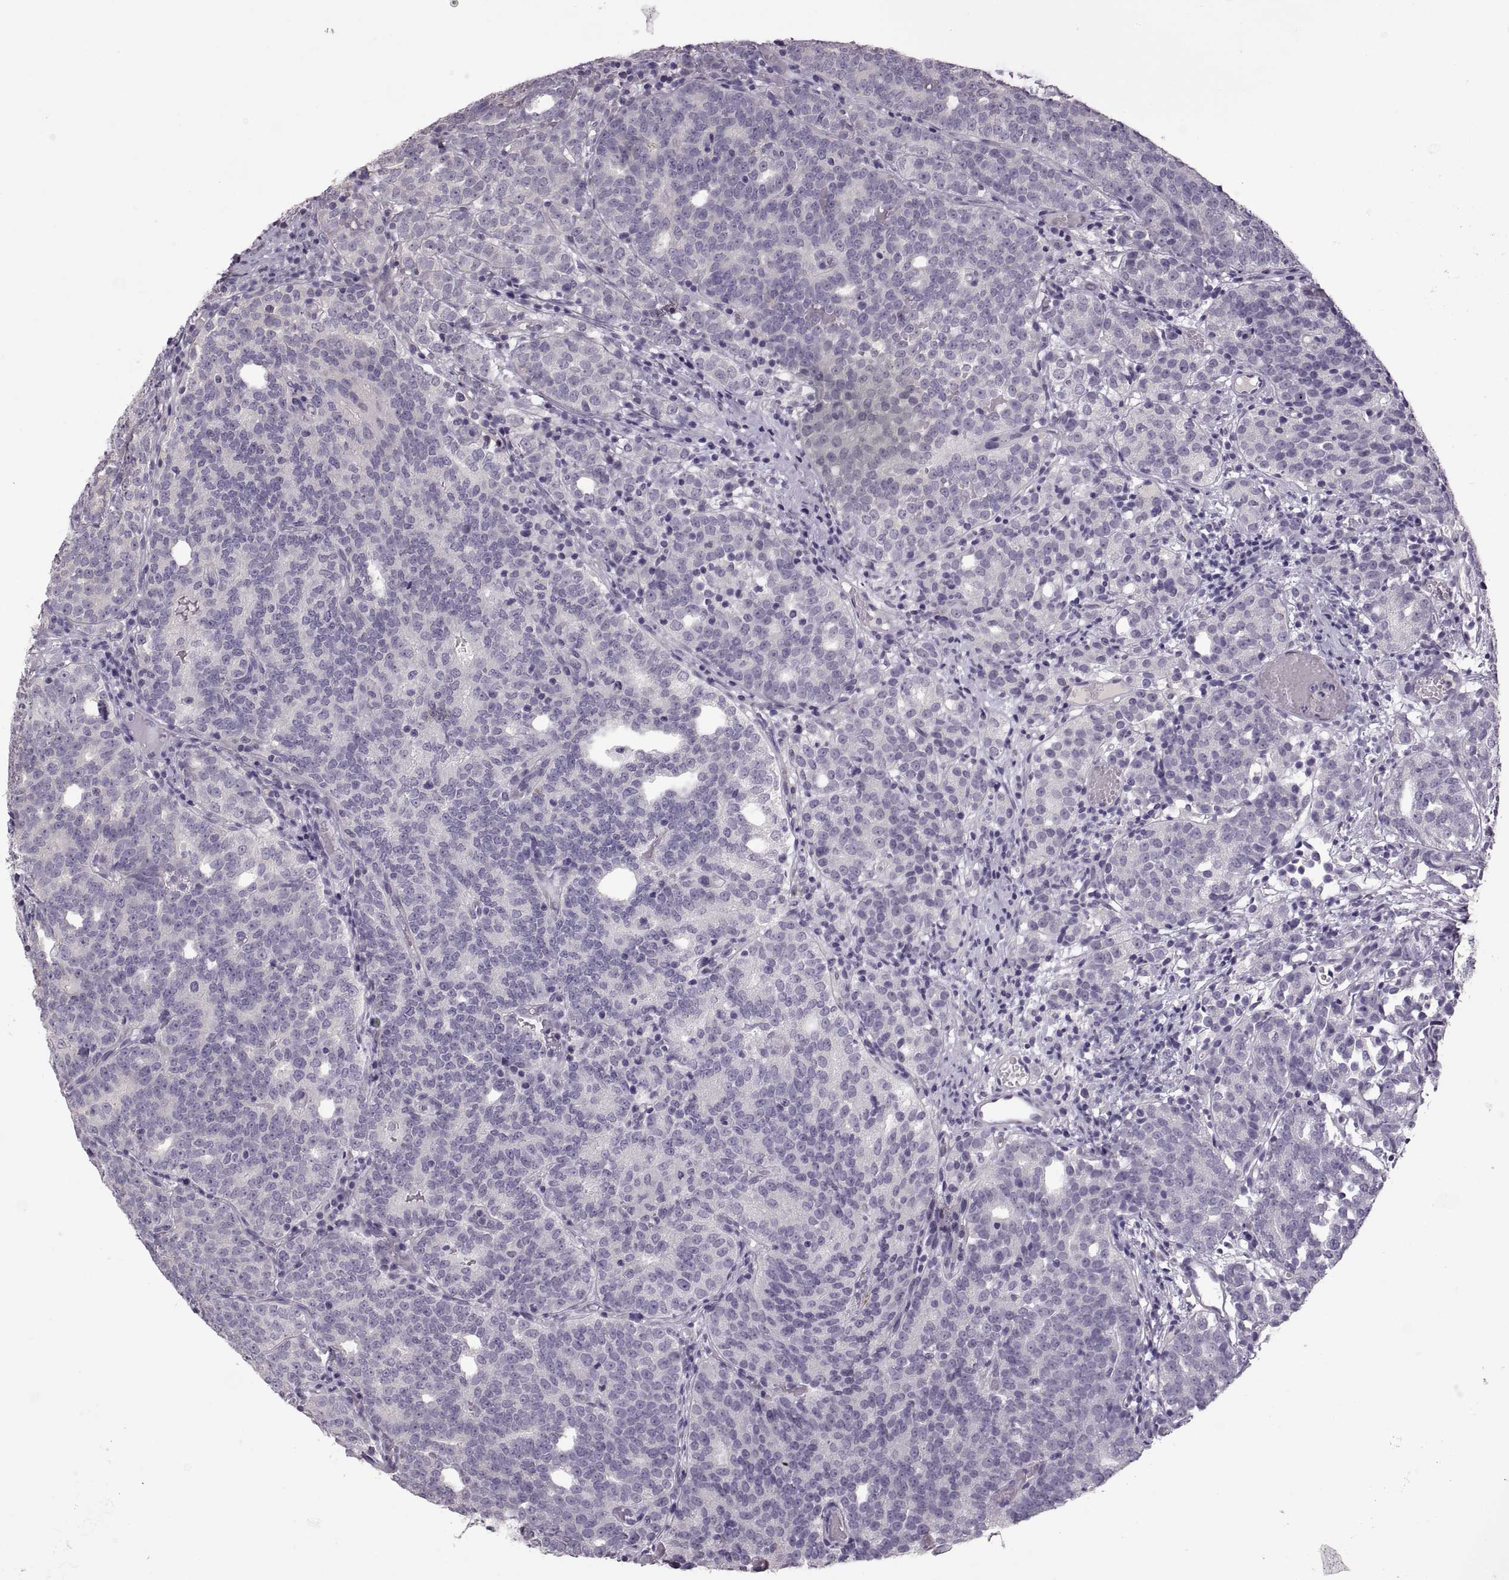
{"staining": {"intensity": "negative", "quantity": "none", "location": "none"}, "tissue": "prostate cancer", "cell_type": "Tumor cells", "image_type": "cancer", "snomed": [{"axis": "morphology", "description": "Adenocarcinoma, High grade"}, {"axis": "topography", "description": "Prostate"}], "caption": "High magnification brightfield microscopy of adenocarcinoma (high-grade) (prostate) stained with DAB (3,3'-diaminobenzidine) (brown) and counterstained with hematoxylin (blue): tumor cells show no significant expression.", "gene": "WFDC8", "patient": {"sex": "male", "age": 53}}